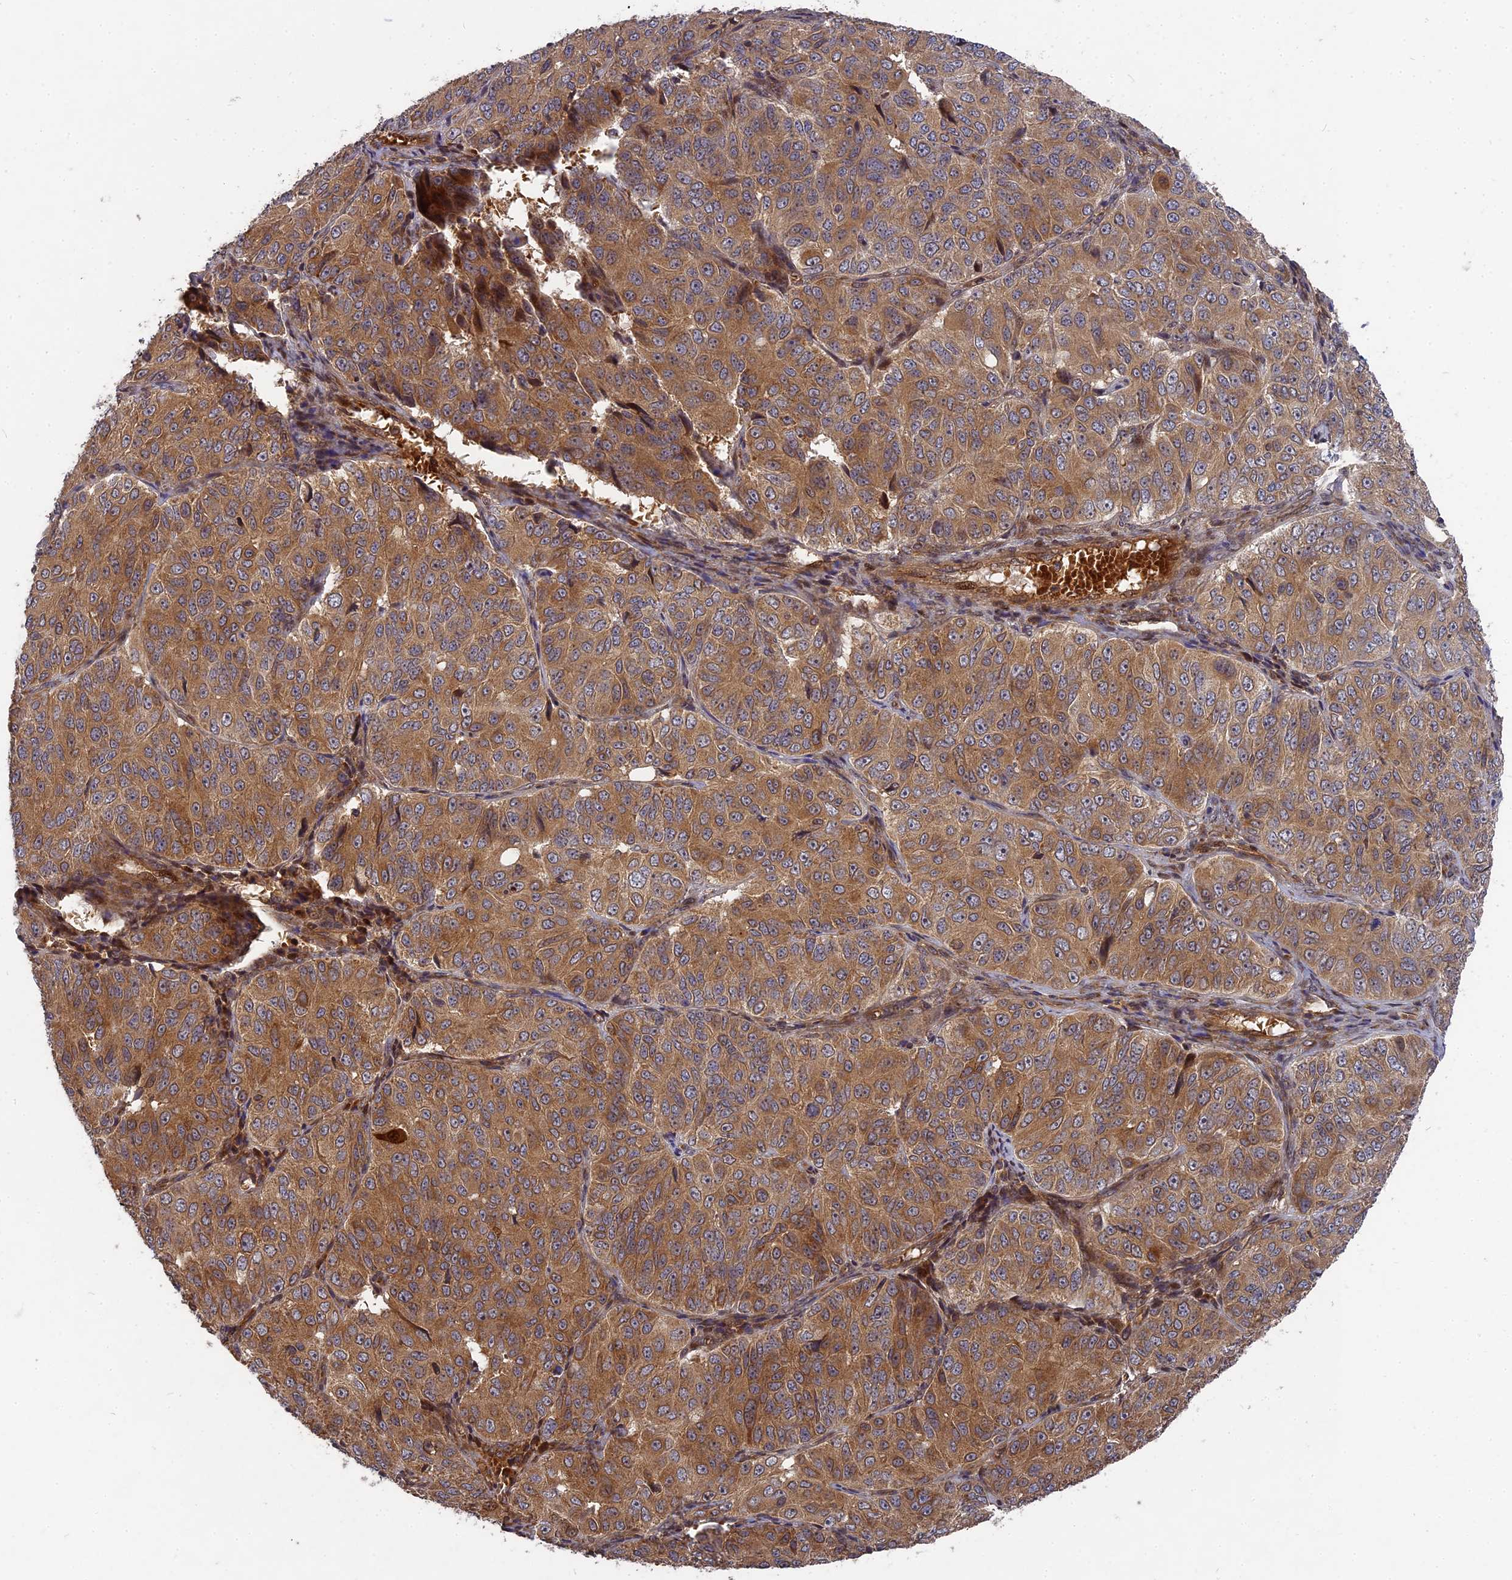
{"staining": {"intensity": "moderate", "quantity": ">75%", "location": "cytoplasmic/membranous"}, "tissue": "ovarian cancer", "cell_type": "Tumor cells", "image_type": "cancer", "snomed": [{"axis": "morphology", "description": "Carcinoma, endometroid"}, {"axis": "topography", "description": "Ovary"}], "caption": "Immunohistochemistry (IHC) of human ovarian cancer displays medium levels of moderate cytoplasmic/membranous staining in approximately >75% of tumor cells.", "gene": "TMUB2", "patient": {"sex": "female", "age": 51}}